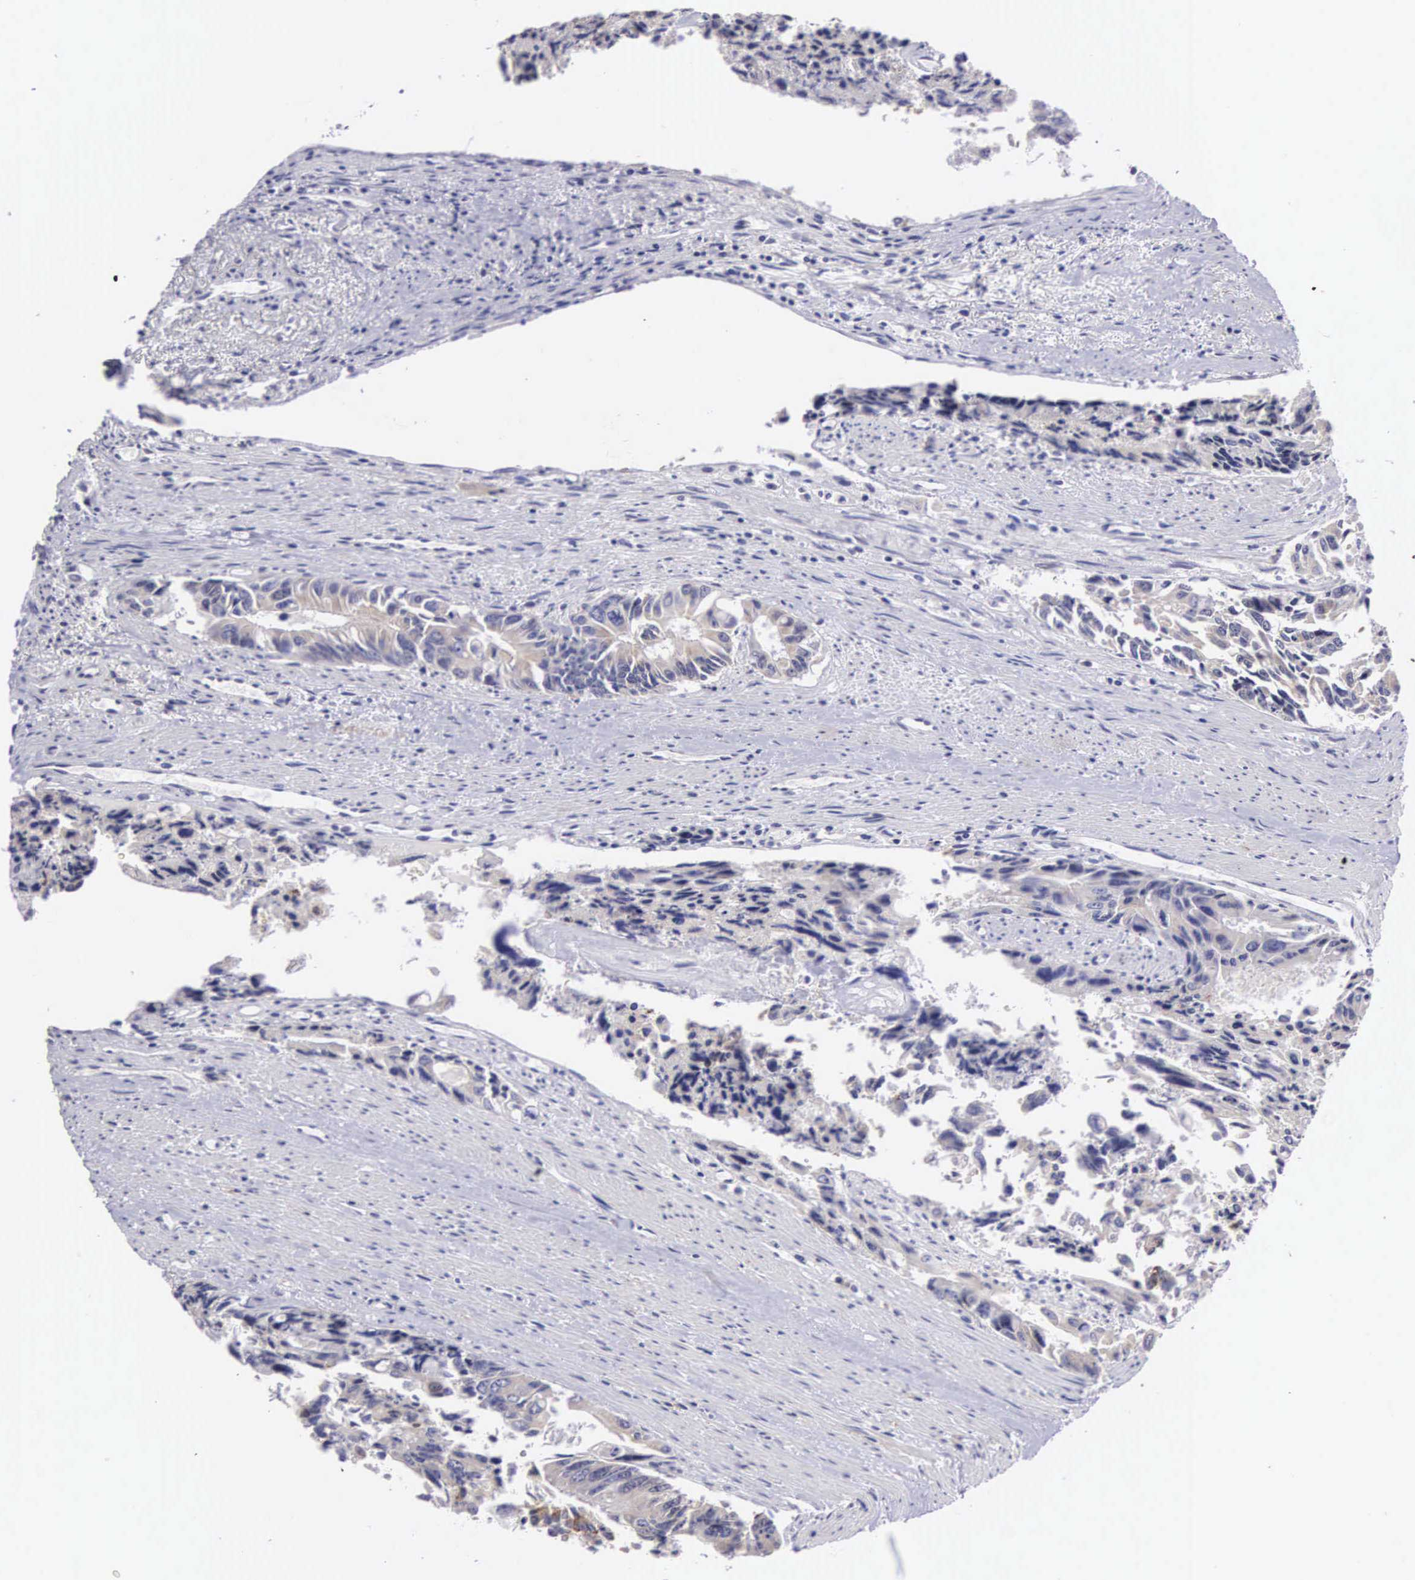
{"staining": {"intensity": "weak", "quantity": "25%-75%", "location": "cytoplasmic/membranous"}, "tissue": "colorectal cancer", "cell_type": "Tumor cells", "image_type": "cancer", "snomed": [{"axis": "morphology", "description": "Adenocarcinoma, NOS"}, {"axis": "topography", "description": "Rectum"}], "caption": "Approximately 25%-75% of tumor cells in human adenocarcinoma (colorectal) exhibit weak cytoplasmic/membranous protein staining as visualized by brown immunohistochemical staining.", "gene": "ARG2", "patient": {"sex": "male", "age": 76}}